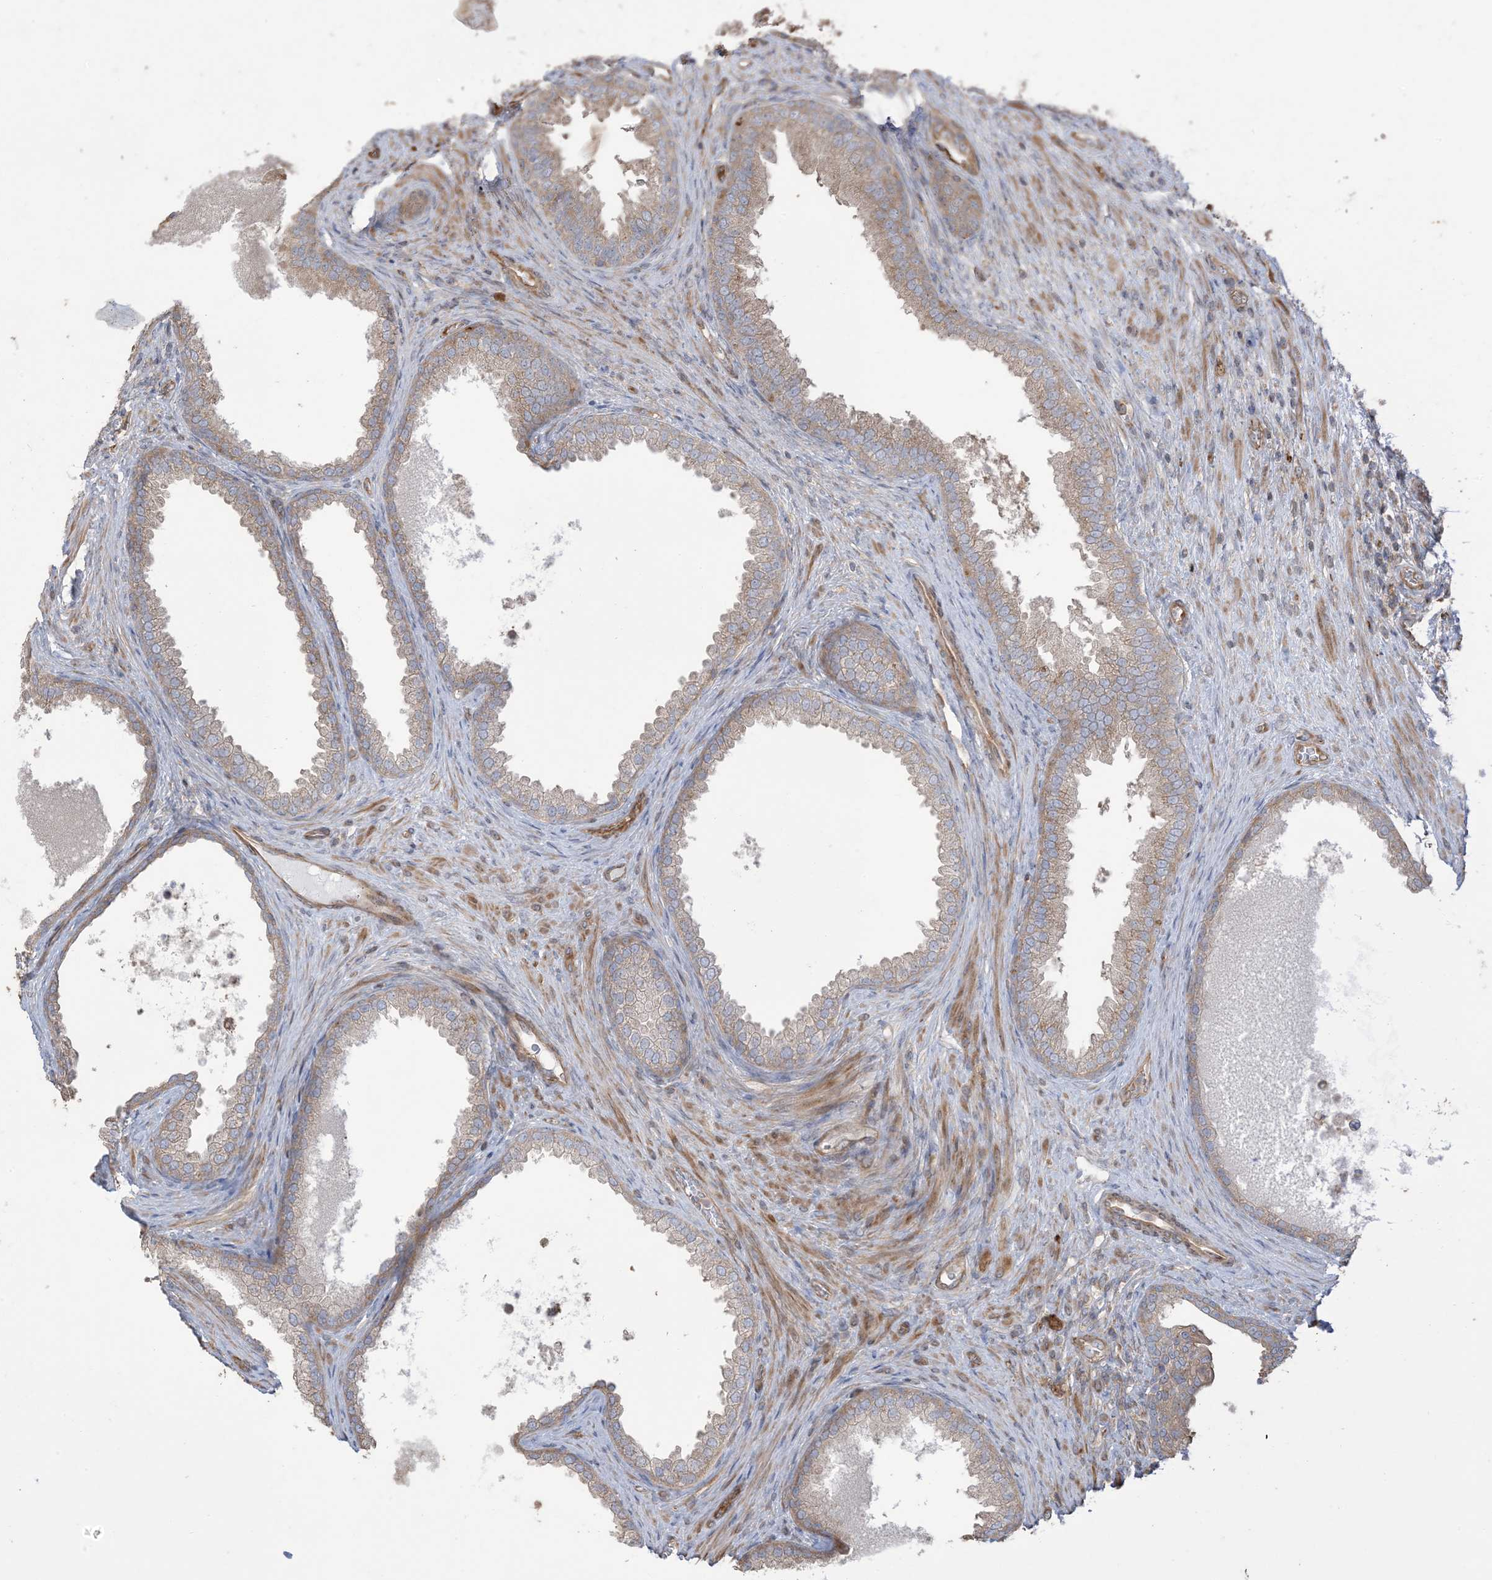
{"staining": {"intensity": "moderate", "quantity": "25%-75%", "location": "cytoplasmic/membranous"}, "tissue": "prostate", "cell_type": "Glandular cells", "image_type": "normal", "snomed": [{"axis": "morphology", "description": "Normal tissue, NOS"}, {"axis": "topography", "description": "Prostate"}], "caption": "Immunohistochemical staining of unremarkable human prostate demonstrates 25%-75% levels of moderate cytoplasmic/membranous protein positivity in approximately 25%-75% of glandular cells.", "gene": "KLHL18", "patient": {"sex": "male", "age": 76}}